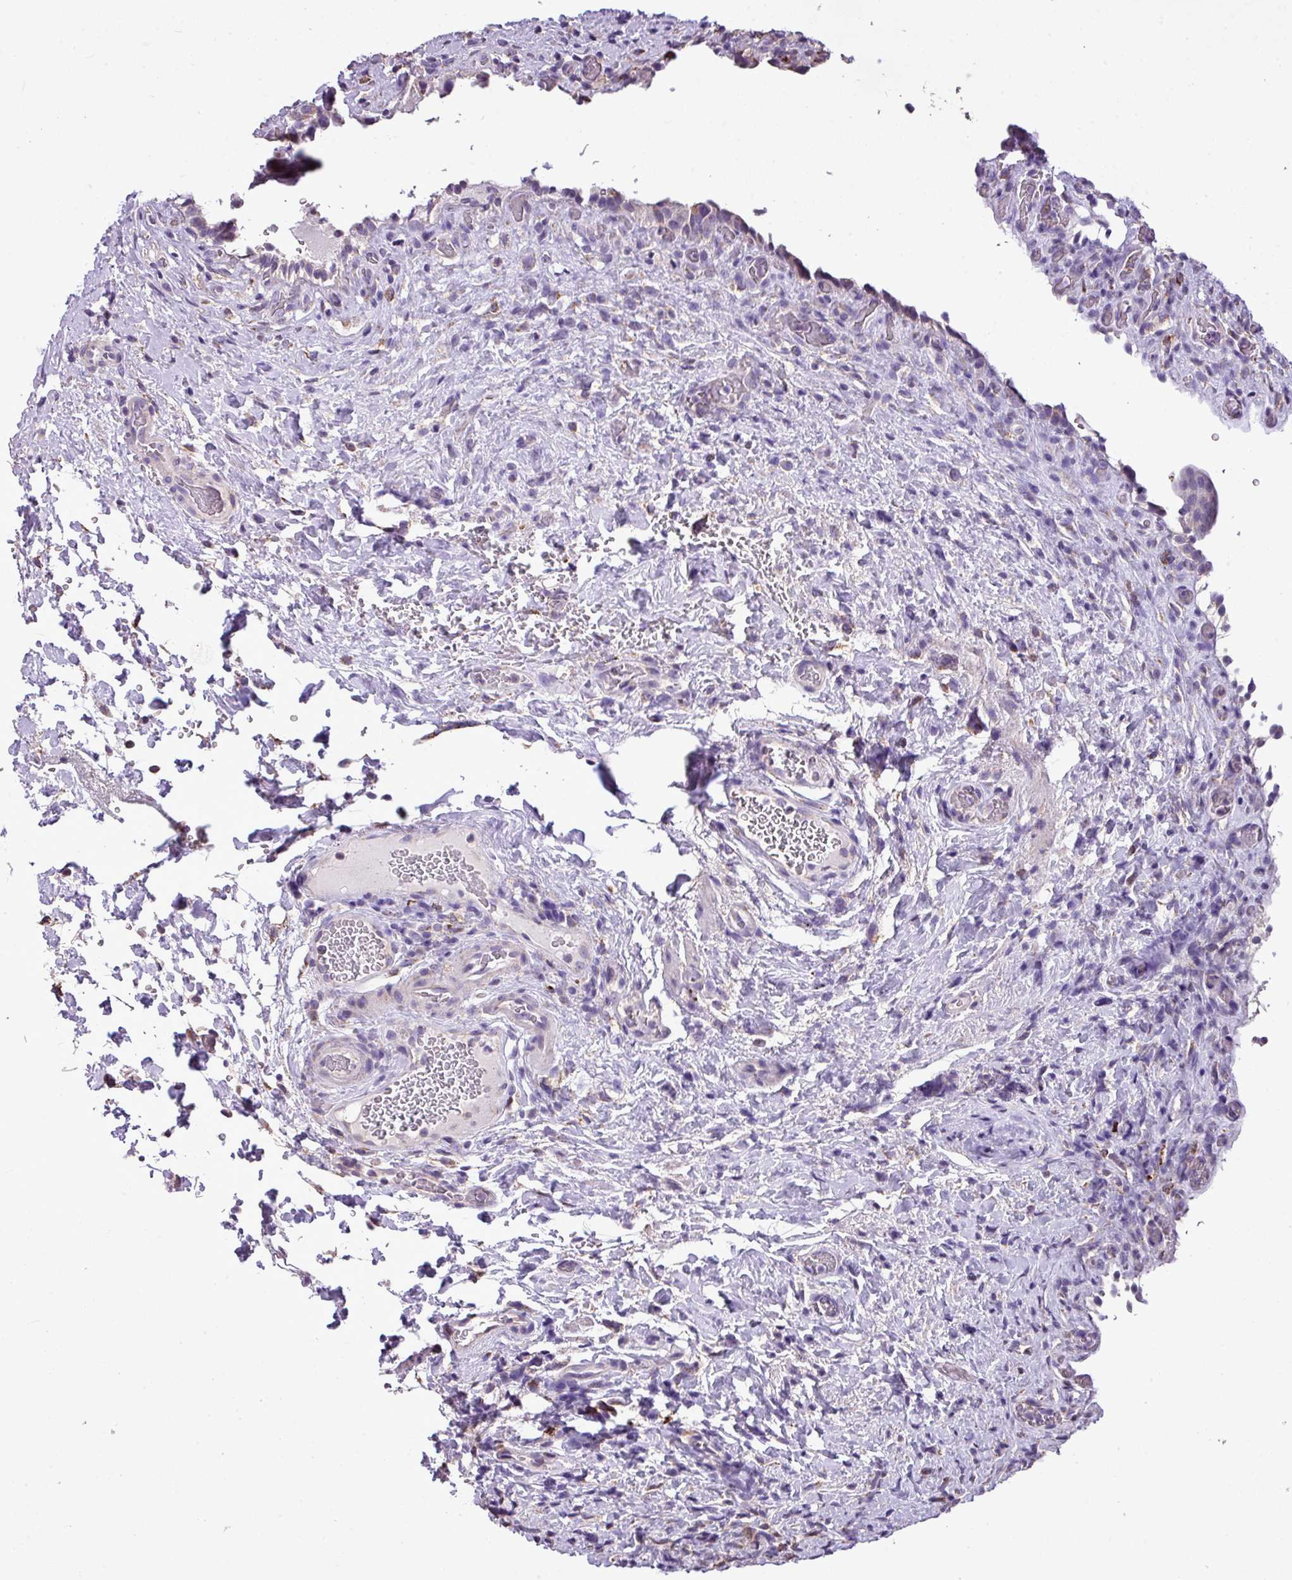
{"staining": {"intensity": "strong", "quantity": "<25%", "location": "cytoplasmic/membranous"}, "tissue": "urinary bladder", "cell_type": "Urothelial cells", "image_type": "normal", "snomed": [{"axis": "morphology", "description": "Normal tissue, NOS"}, {"axis": "morphology", "description": "Inflammation, NOS"}, {"axis": "topography", "description": "Urinary bladder"}], "caption": "The histopathology image displays immunohistochemical staining of unremarkable urinary bladder. There is strong cytoplasmic/membranous staining is identified in approximately <25% of urothelial cells. (DAB IHC with brightfield microscopy, high magnification).", "gene": "ALDH2", "patient": {"sex": "male", "age": 64}}